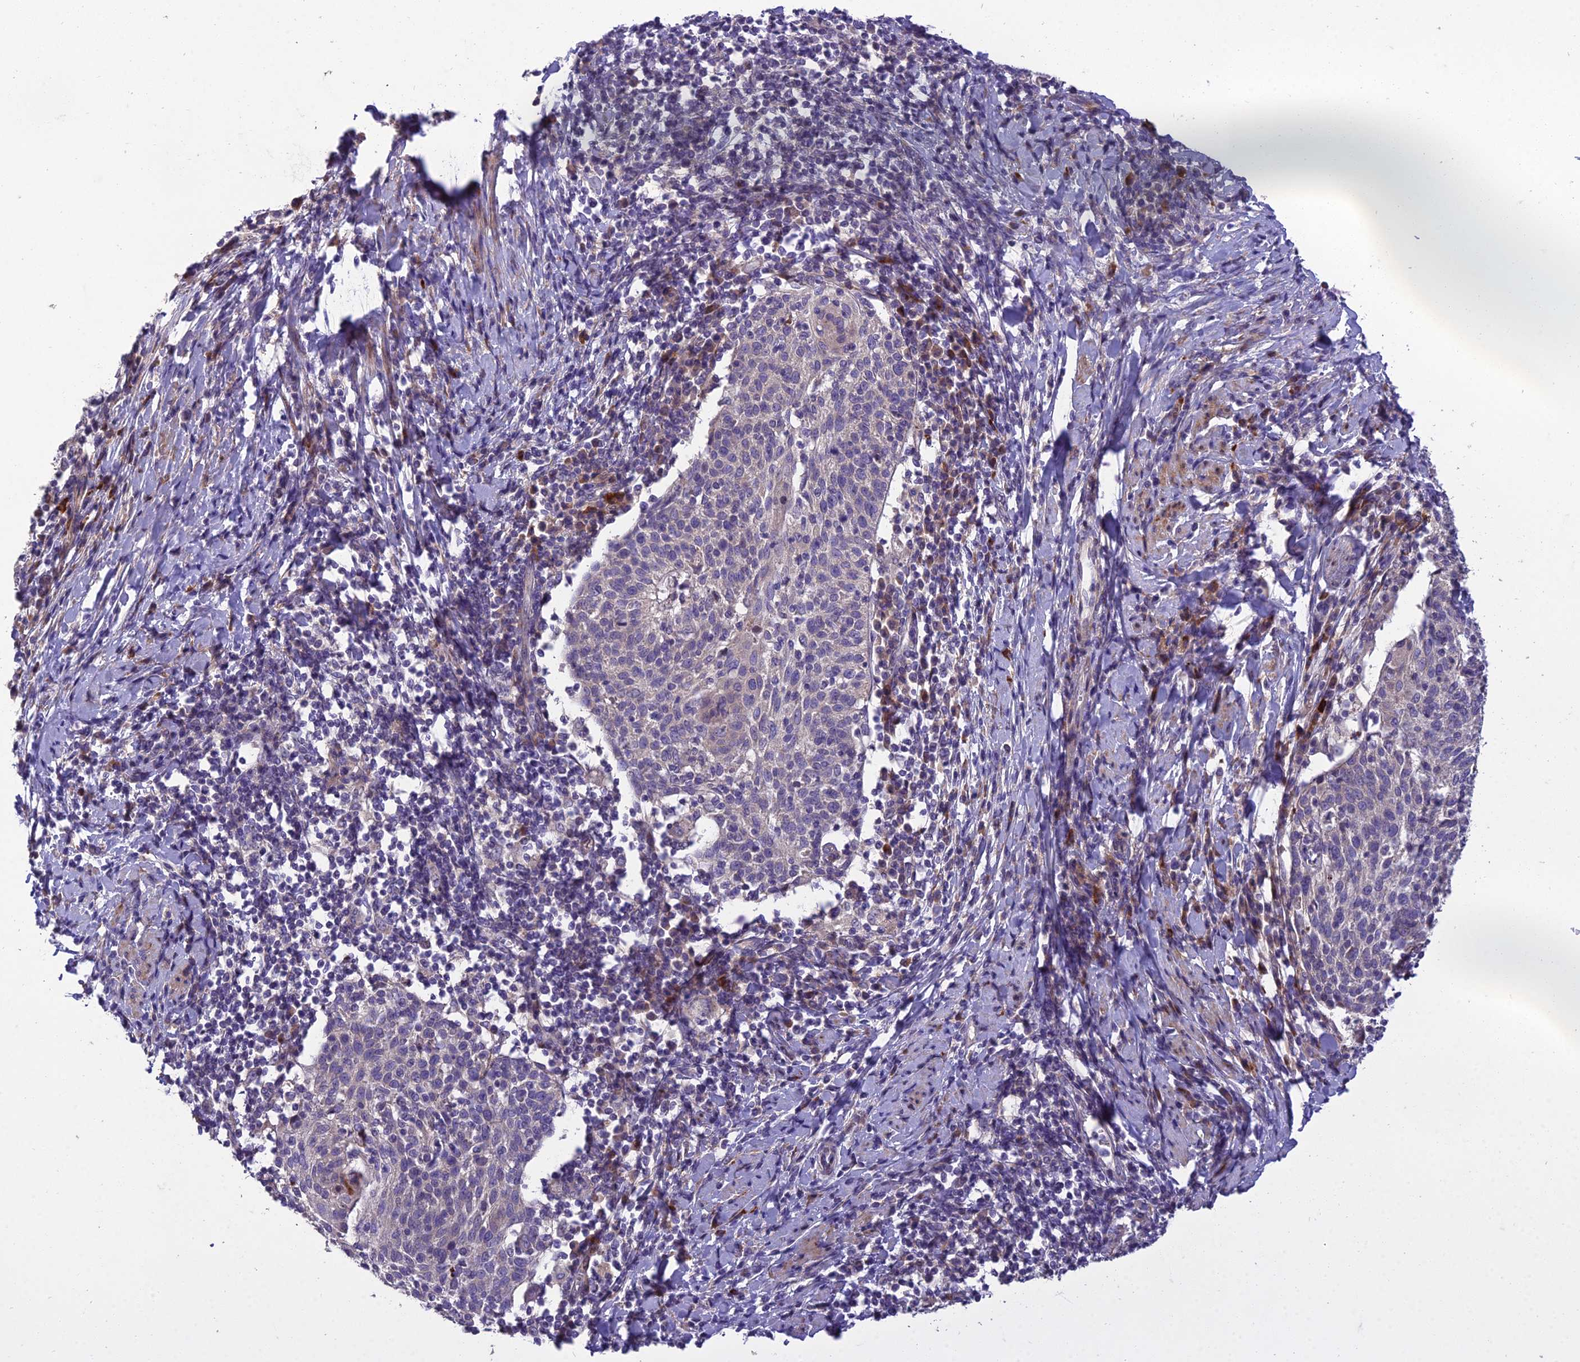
{"staining": {"intensity": "negative", "quantity": "none", "location": "none"}, "tissue": "cervical cancer", "cell_type": "Tumor cells", "image_type": "cancer", "snomed": [{"axis": "morphology", "description": "Squamous cell carcinoma, NOS"}, {"axis": "topography", "description": "Cervix"}], "caption": "Immunohistochemistry photomicrograph of human cervical squamous cell carcinoma stained for a protein (brown), which displays no positivity in tumor cells.", "gene": "ADIPOR2", "patient": {"sex": "female", "age": 52}}